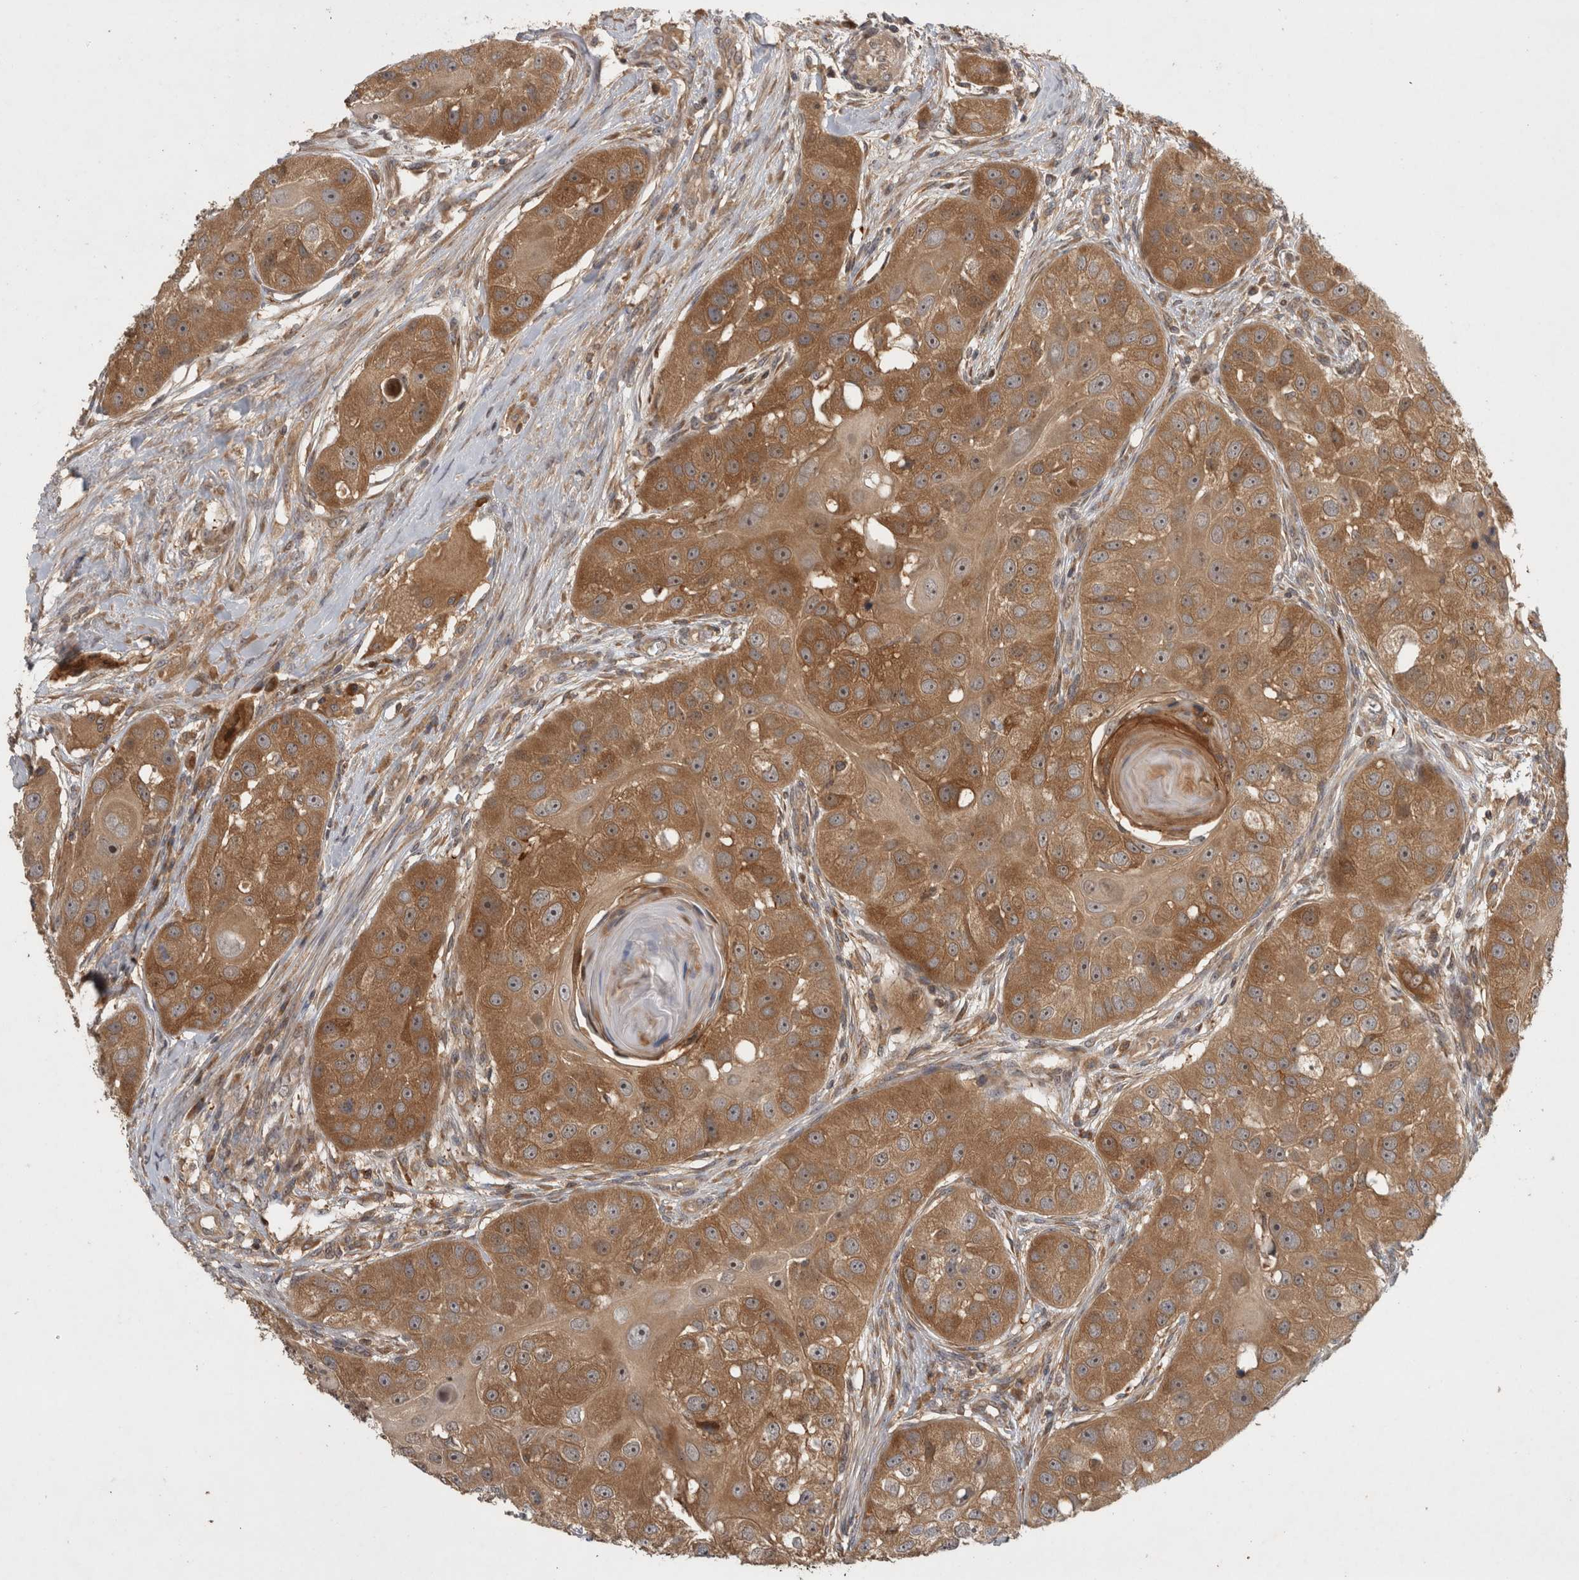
{"staining": {"intensity": "moderate", "quantity": ">75%", "location": "cytoplasmic/membranous,nuclear"}, "tissue": "head and neck cancer", "cell_type": "Tumor cells", "image_type": "cancer", "snomed": [{"axis": "morphology", "description": "Normal tissue, NOS"}, {"axis": "morphology", "description": "Squamous cell carcinoma, NOS"}, {"axis": "topography", "description": "Skeletal muscle"}, {"axis": "topography", "description": "Head-Neck"}], "caption": "Human head and neck cancer stained with a brown dye shows moderate cytoplasmic/membranous and nuclear positive positivity in approximately >75% of tumor cells.", "gene": "VEPH1", "patient": {"sex": "male", "age": 51}}